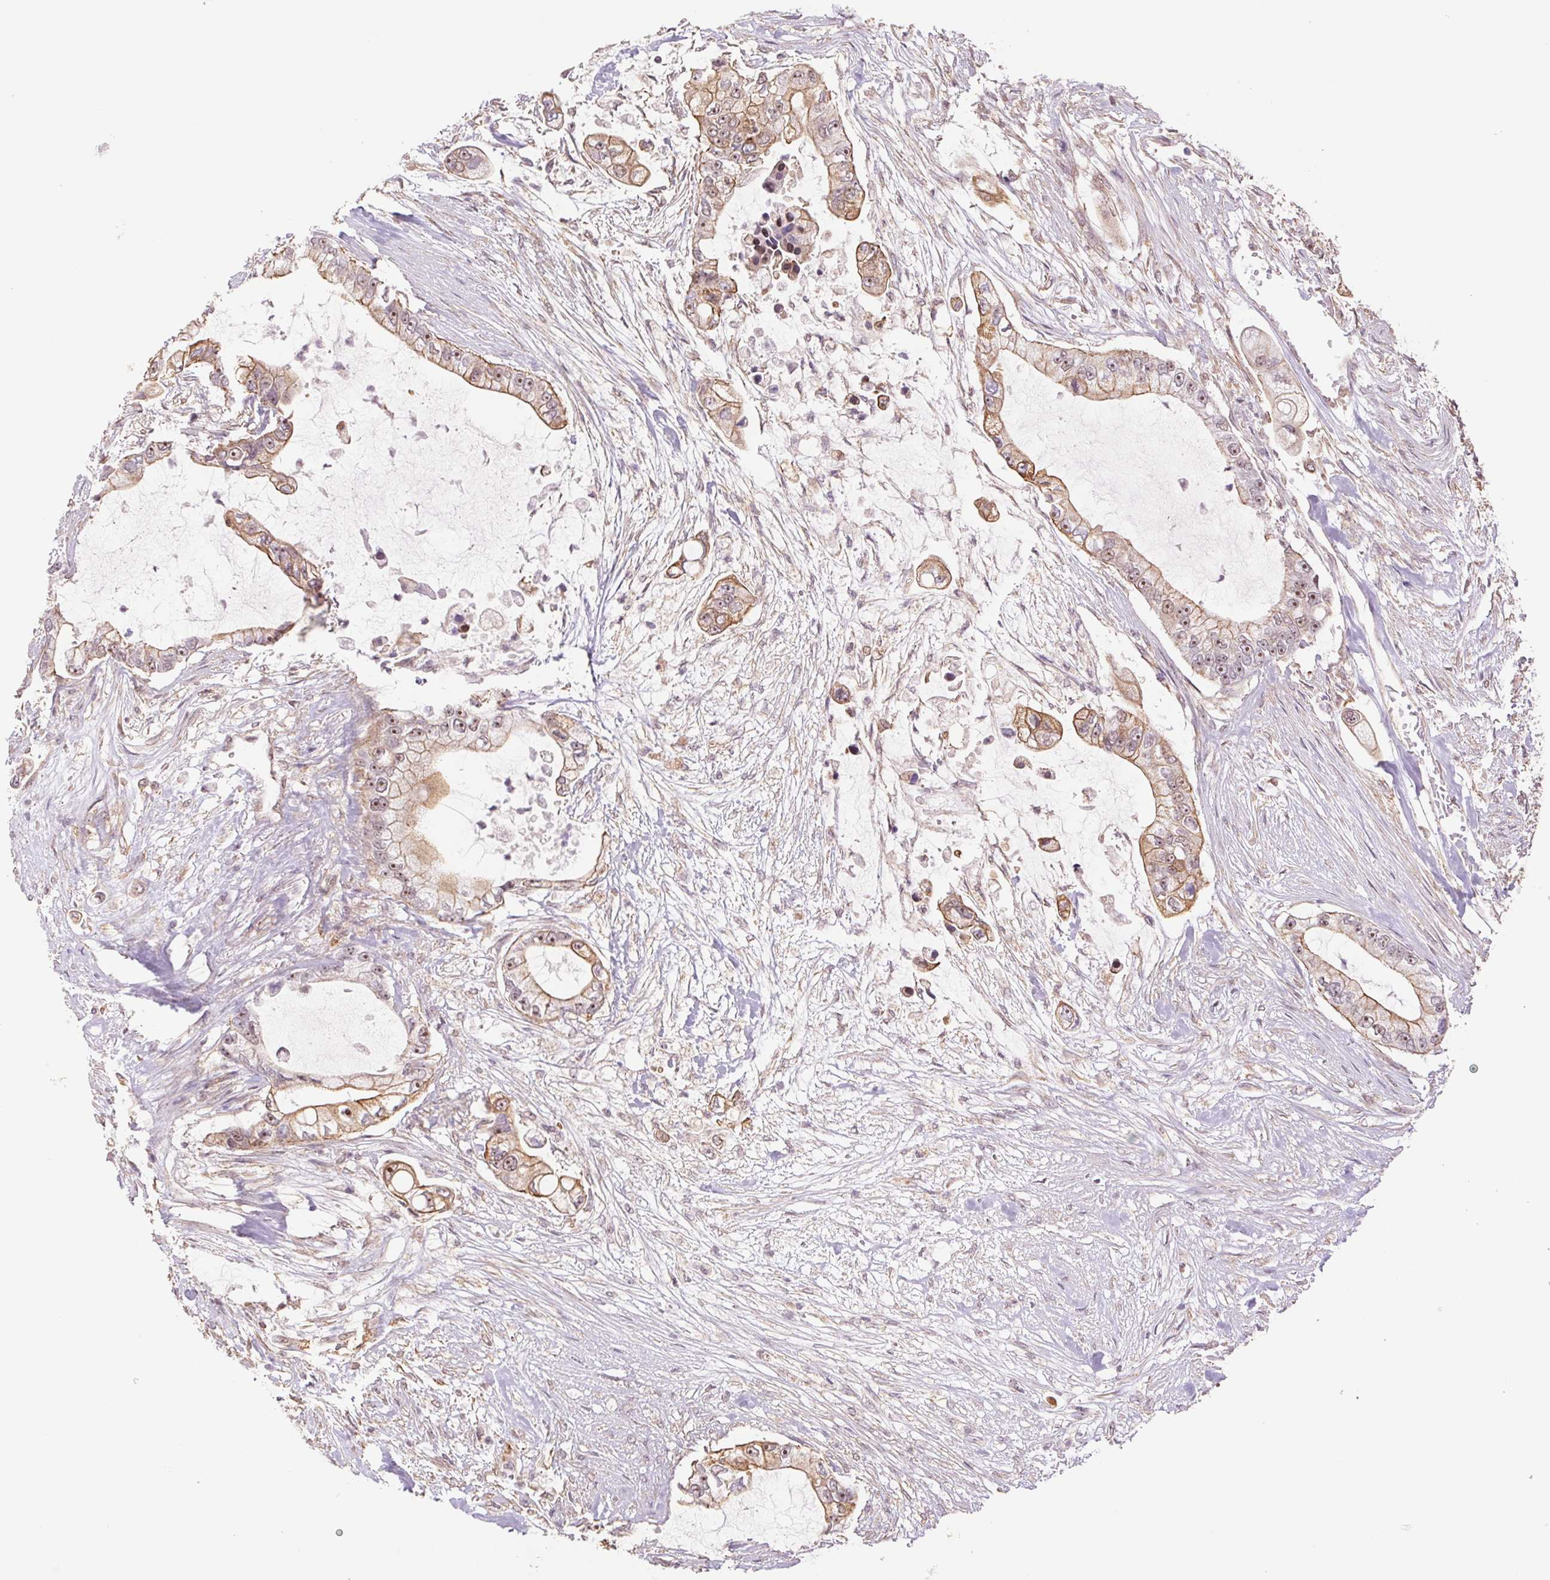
{"staining": {"intensity": "moderate", "quantity": ">75%", "location": "cytoplasmic/membranous,nuclear"}, "tissue": "pancreatic cancer", "cell_type": "Tumor cells", "image_type": "cancer", "snomed": [{"axis": "morphology", "description": "Adenocarcinoma, NOS"}, {"axis": "topography", "description": "Pancreas"}], "caption": "Human pancreatic cancer stained for a protein (brown) demonstrates moderate cytoplasmic/membranous and nuclear positive positivity in approximately >75% of tumor cells.", "gene": "CWC25", "patient": {"sex": "female", "age": 69}}